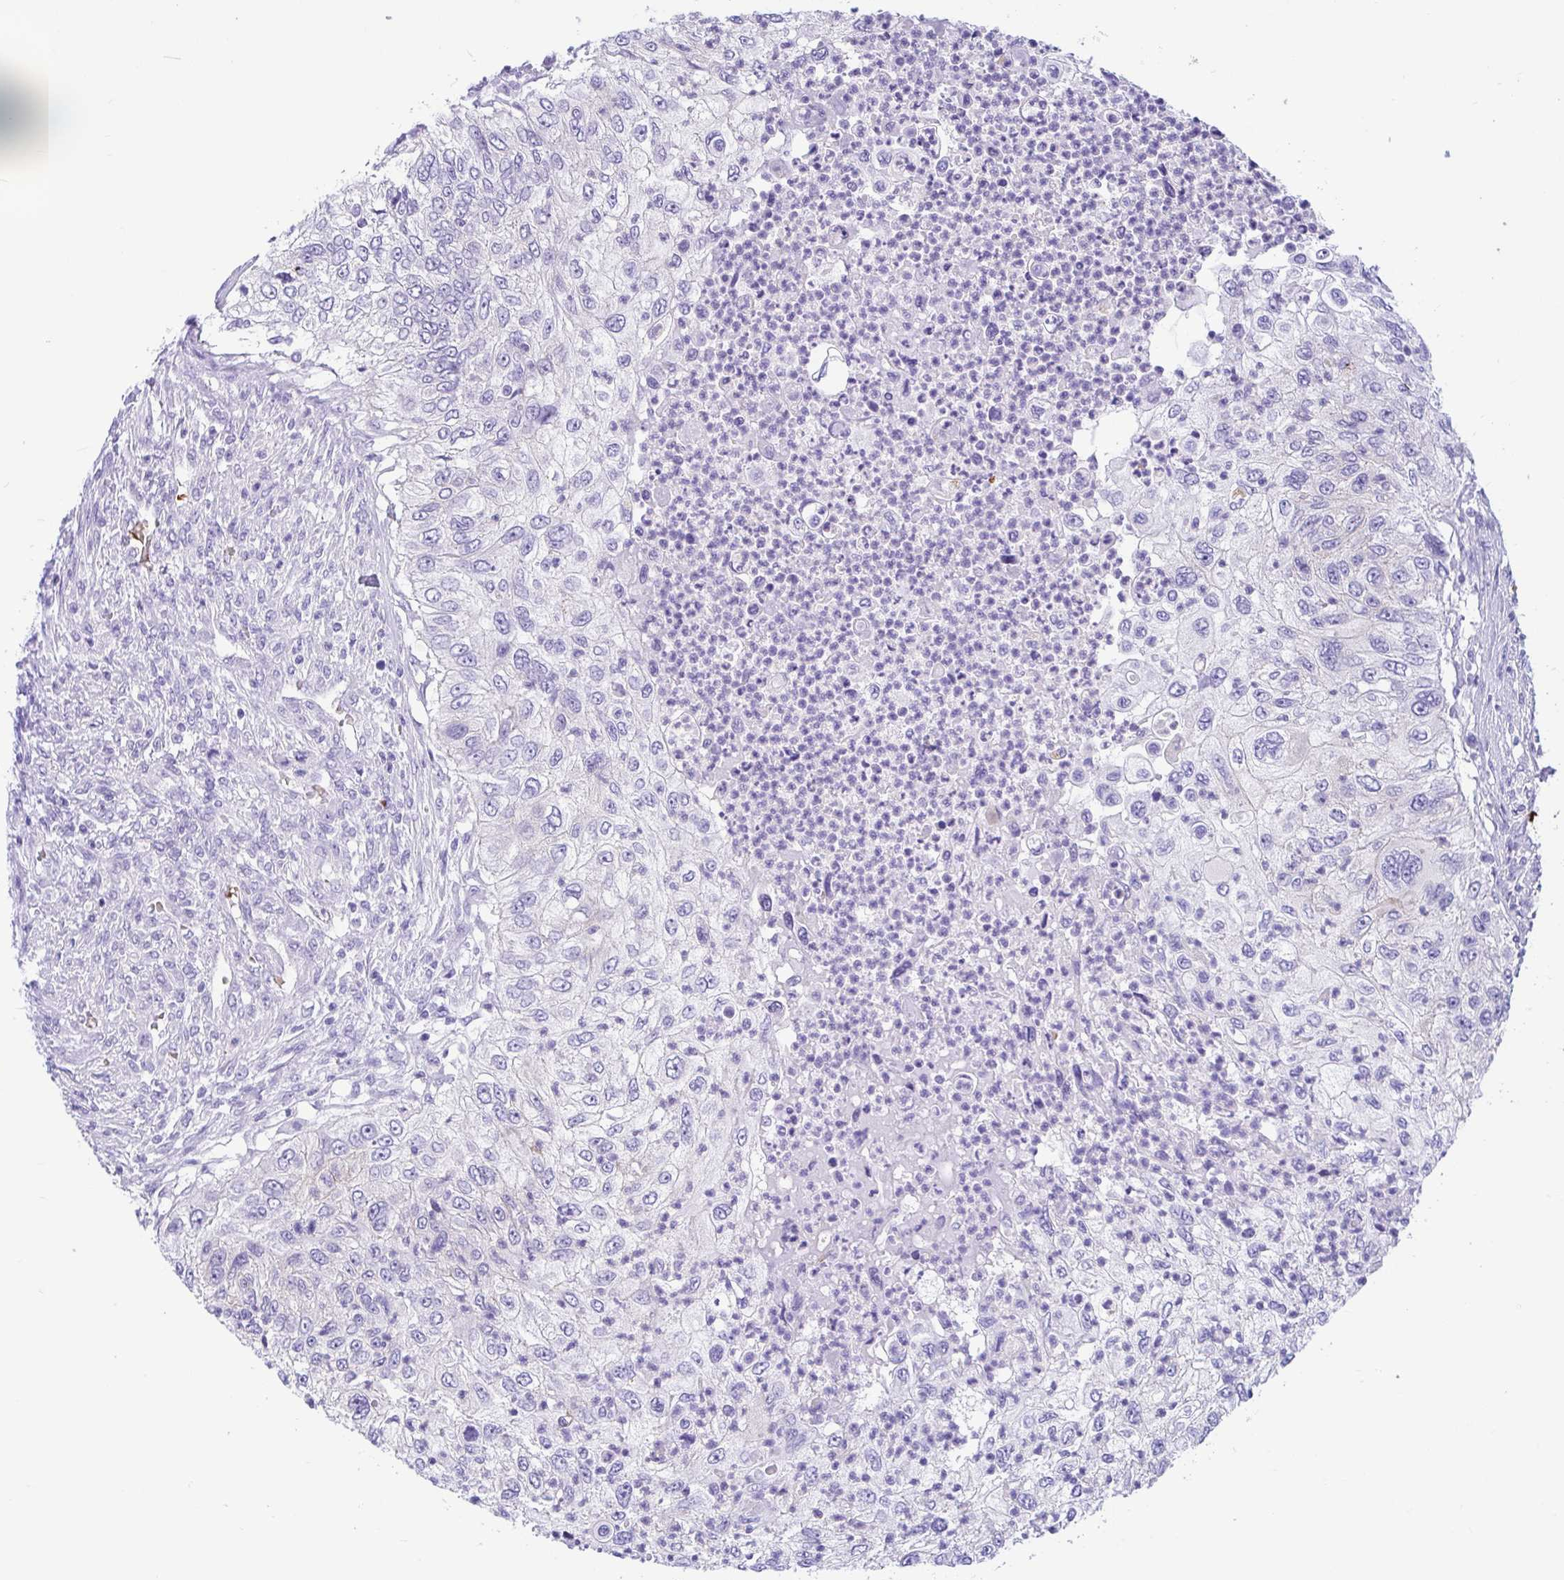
{"staining": {"intensity": "negative", "quantity": "none", "location": "none"}, "tissue": "urothelial cancer", "cell_type": "Tumor cells", "image_type": "cancer", "snomed": [{"axis": "morphology", "description": "Urothelial carcinoma, High grade"}, {"axis": "topography", "description": "Urinary bladder"}], "caption": "A histopathology image of human high-grade urothelial carcinoma is negative for staining in tumor cells.", "gene": "TMEM79", "patient": {"sex": "female", "age": 60}}